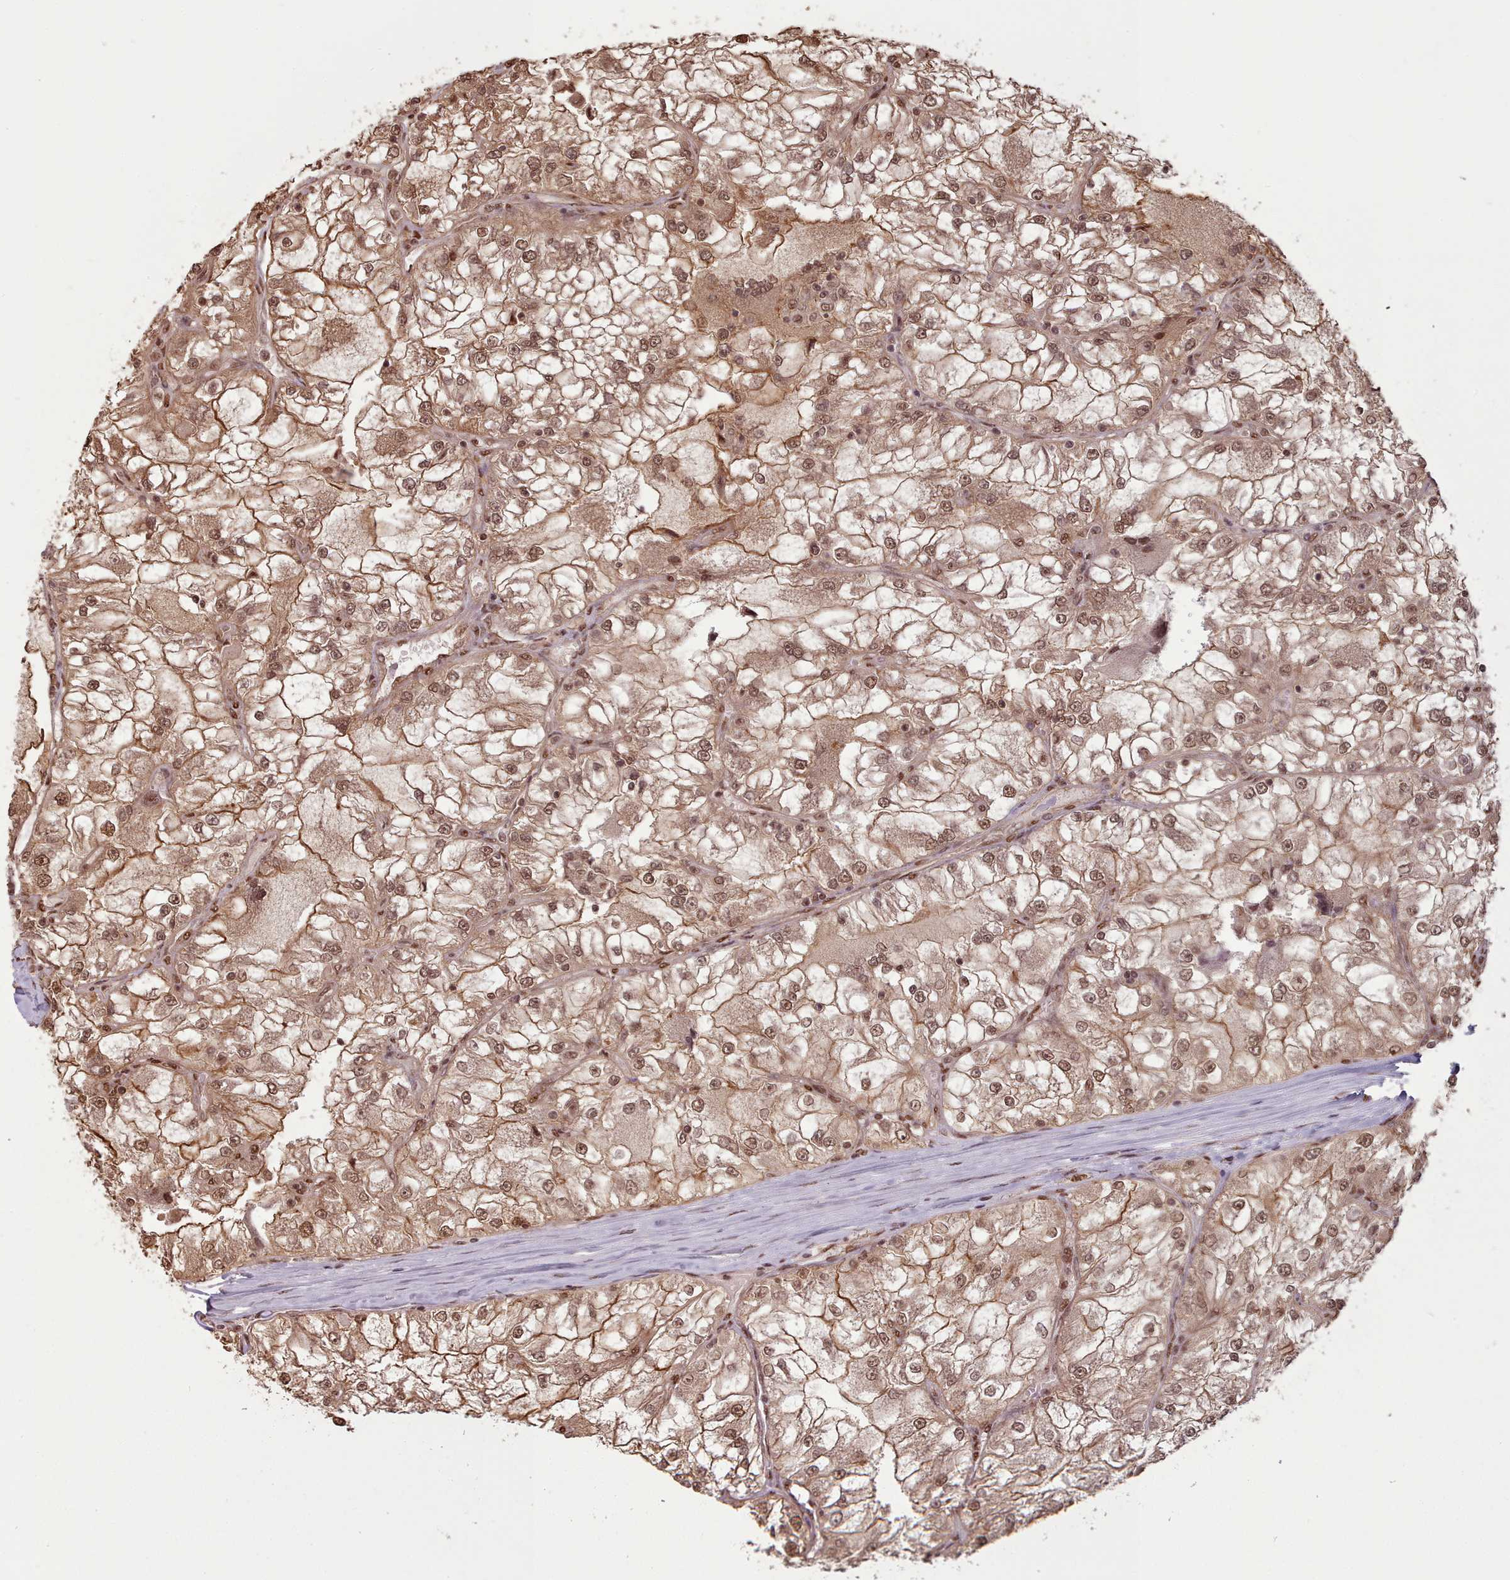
{"staining": {"intensity": "moderate", "quantity": ">75%", "location": "cytoplasmic/membranous,nuclear"}, "tissue": "renal cancer", "cell_type": "Tumor cells", "image_type": "cancer", "snomed": [{"axis": "morphology", "description": "Adenocarcinoma, NOS"}, {"axis": "topography", "description": "Kidney"}], "caption": "A histopathology image showing moderate cytoplasmic/membranous and nuclear expression in about >75% of tumor cells in renal cancer (adenocarcinoma), as visualized by brown immunohistochemical staining.", "gene": "RPS27A", "patient": {"sex": "female", "age": 72}}